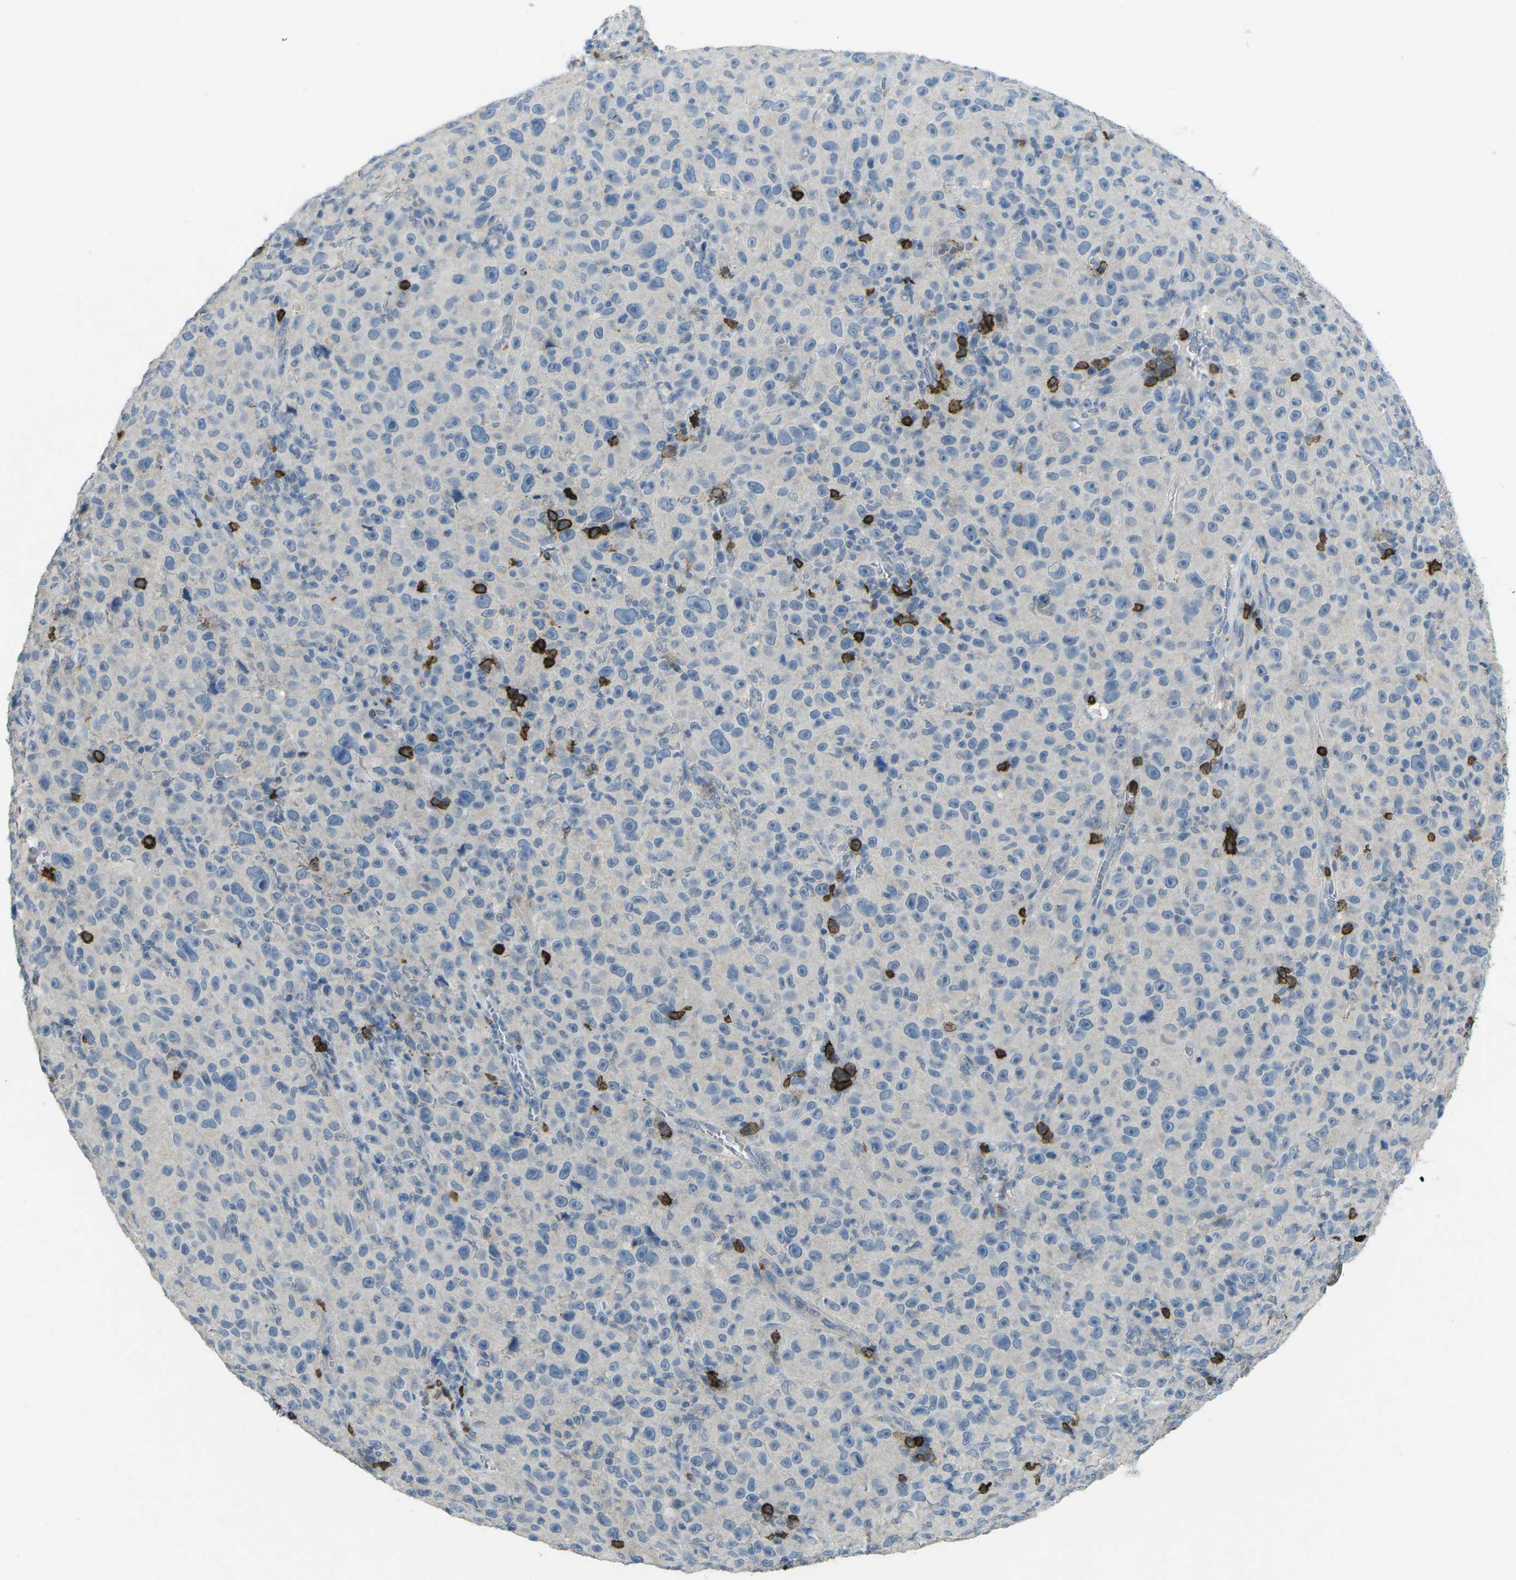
{"staining": {"intensity": "negative", "quantity": "none", "location": "none"}, "tissue": "melanoma", "cell_type": "Tumor cells", "image_type": "cancer", "snomed": [{"axis": "morphology", "description": "Malignant melanoma, NOS"}, {"axis": "topography", "description": "Skin"}], "caption": "The histopathology image displays no staining of tumor cells in malignant melanoma. (DAB (3,3'-diaminobenzidine) immunohistochemistry (IHC) visualized using brightfield microscopy, high magnification).", "gene": "CD19", "patient": {"sex": "female", "age": 82}}